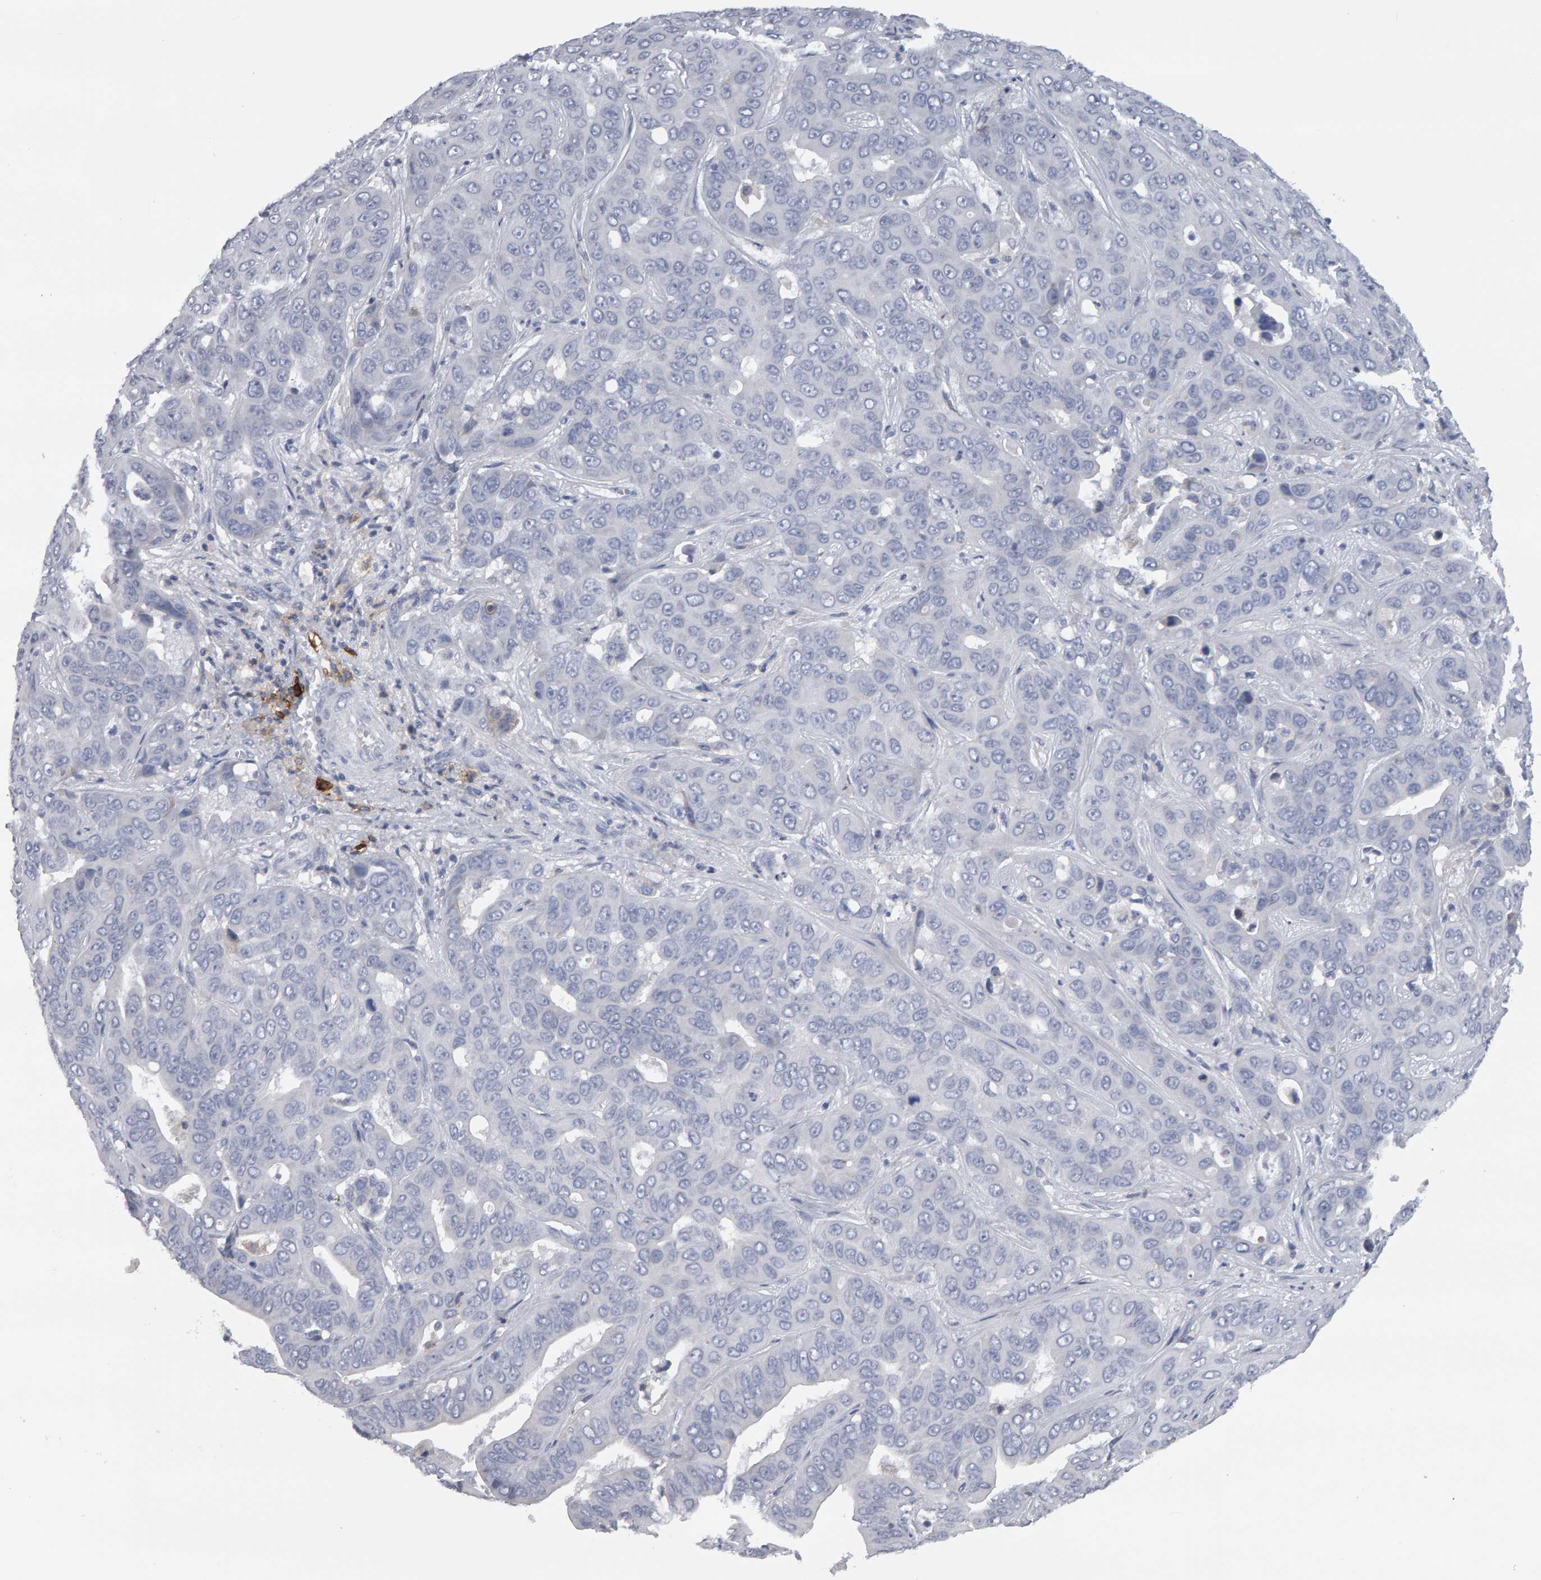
{"staining": {"intensity": "negative", "quantity": "none", "location": "none"}, "tissue": "liver cancer", "cell_type": "Tumor cells", "image_type": "cancer", "snomed": [{"axis": "morphology", "description": "Cholangiocarcinoma"}, {"axis": "topography", "description": "Liver"}], "caption": "Cholangiocarcinoma (liver) was stained to show a protein in brown. There is no significant staining in tumor cells. Nuclei are stained in blue.", "gene": "CD38", "patient": {"sex": "female", "age": 52}}